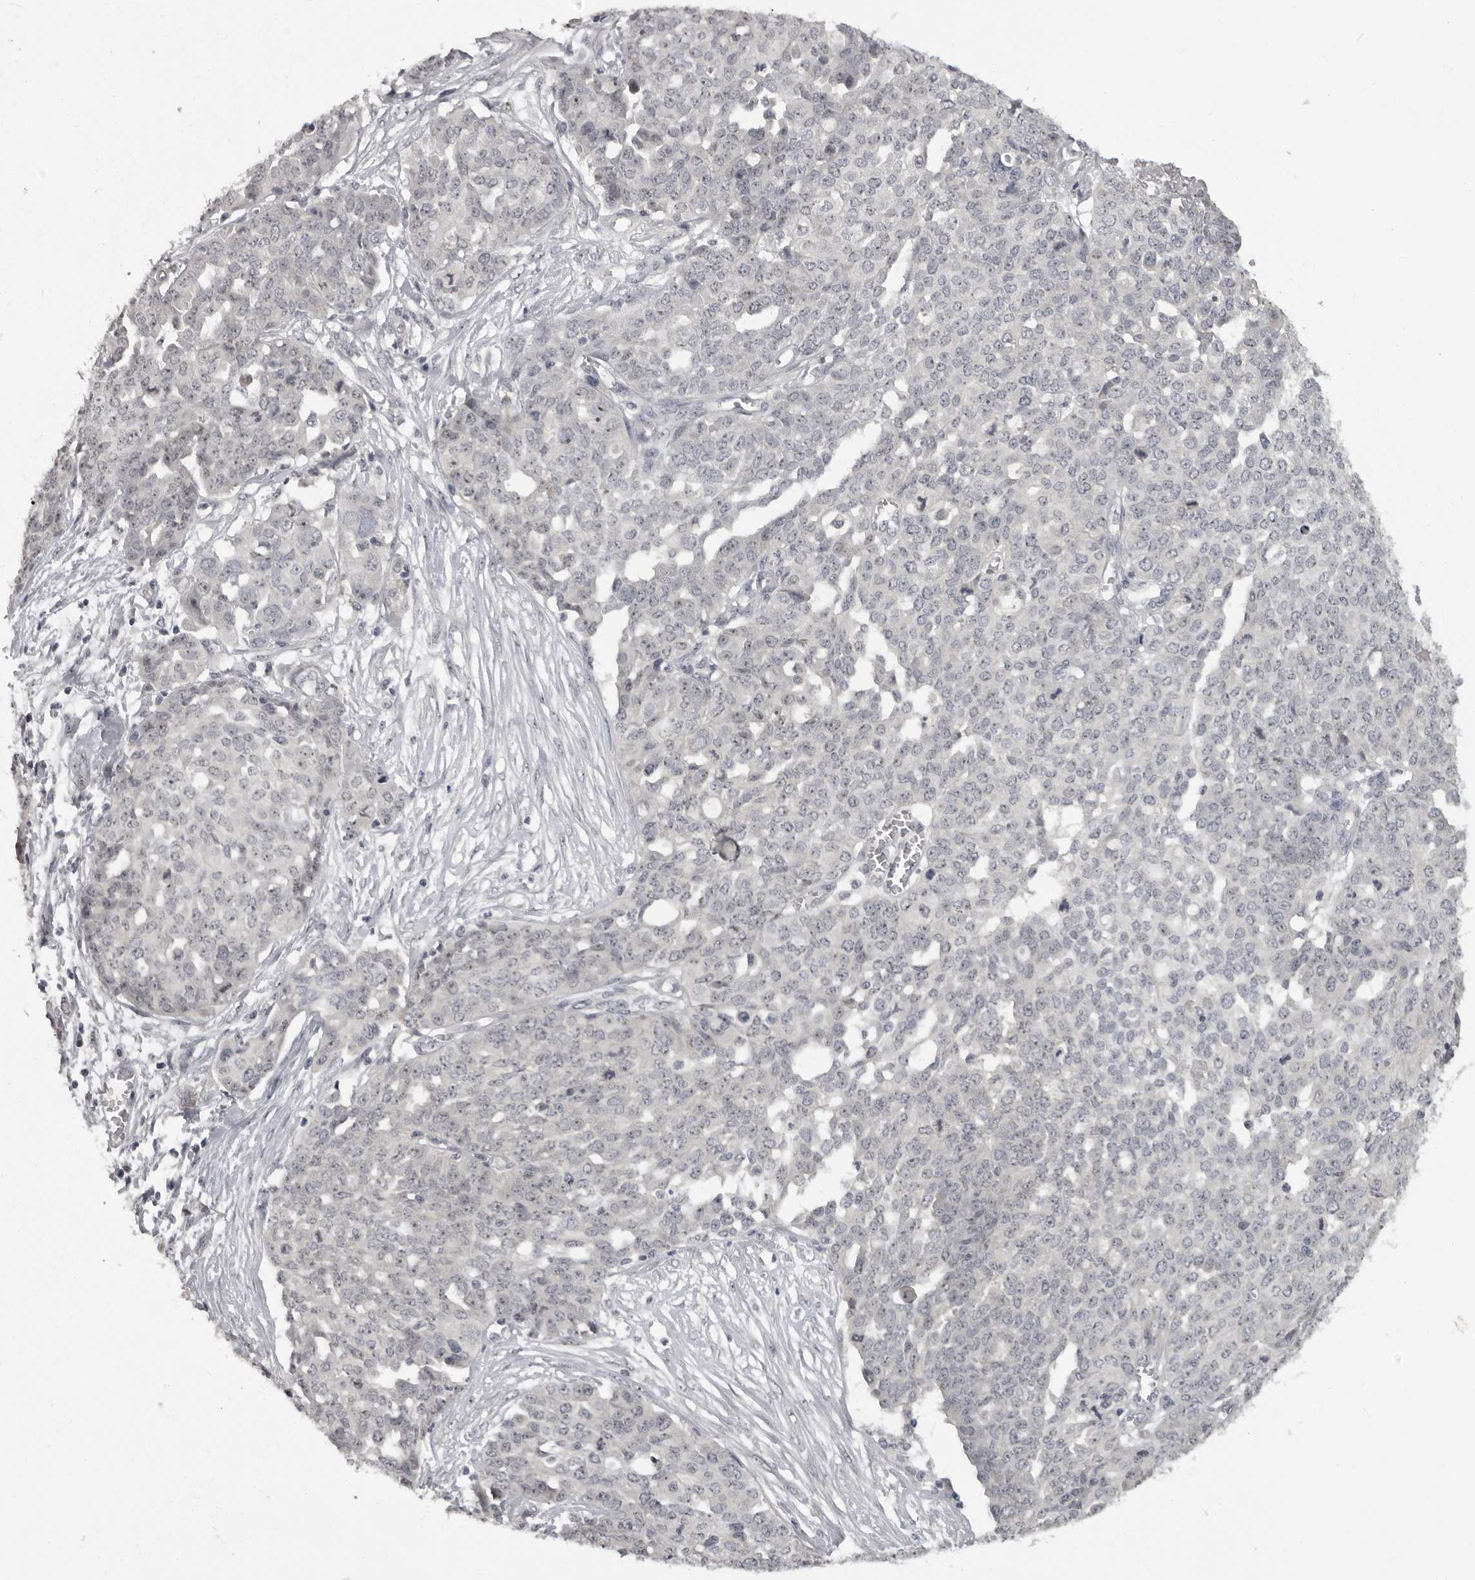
{"staining": {"intensity": "negative", "quantity": "none", "location": "none"}, "tissue": "ovarian cancer", "cell_type": "Tumor cells", "image_type": "cancer", "snomed": [{"axis": "morphology", "description": "Cystadenocarcinoma, serous, NOS"}, {"axis": "topography", "description": "Soft tissue"}, {"axis": "topography", "description": "Ovary"}], "caption": "Histopathology image shows no protein positivity in tumor cells of serous cystadenocarcinoma (ovarian) tissue.", "gene": "MRTO4", "patient": {"sex": "female", "age": 57}}